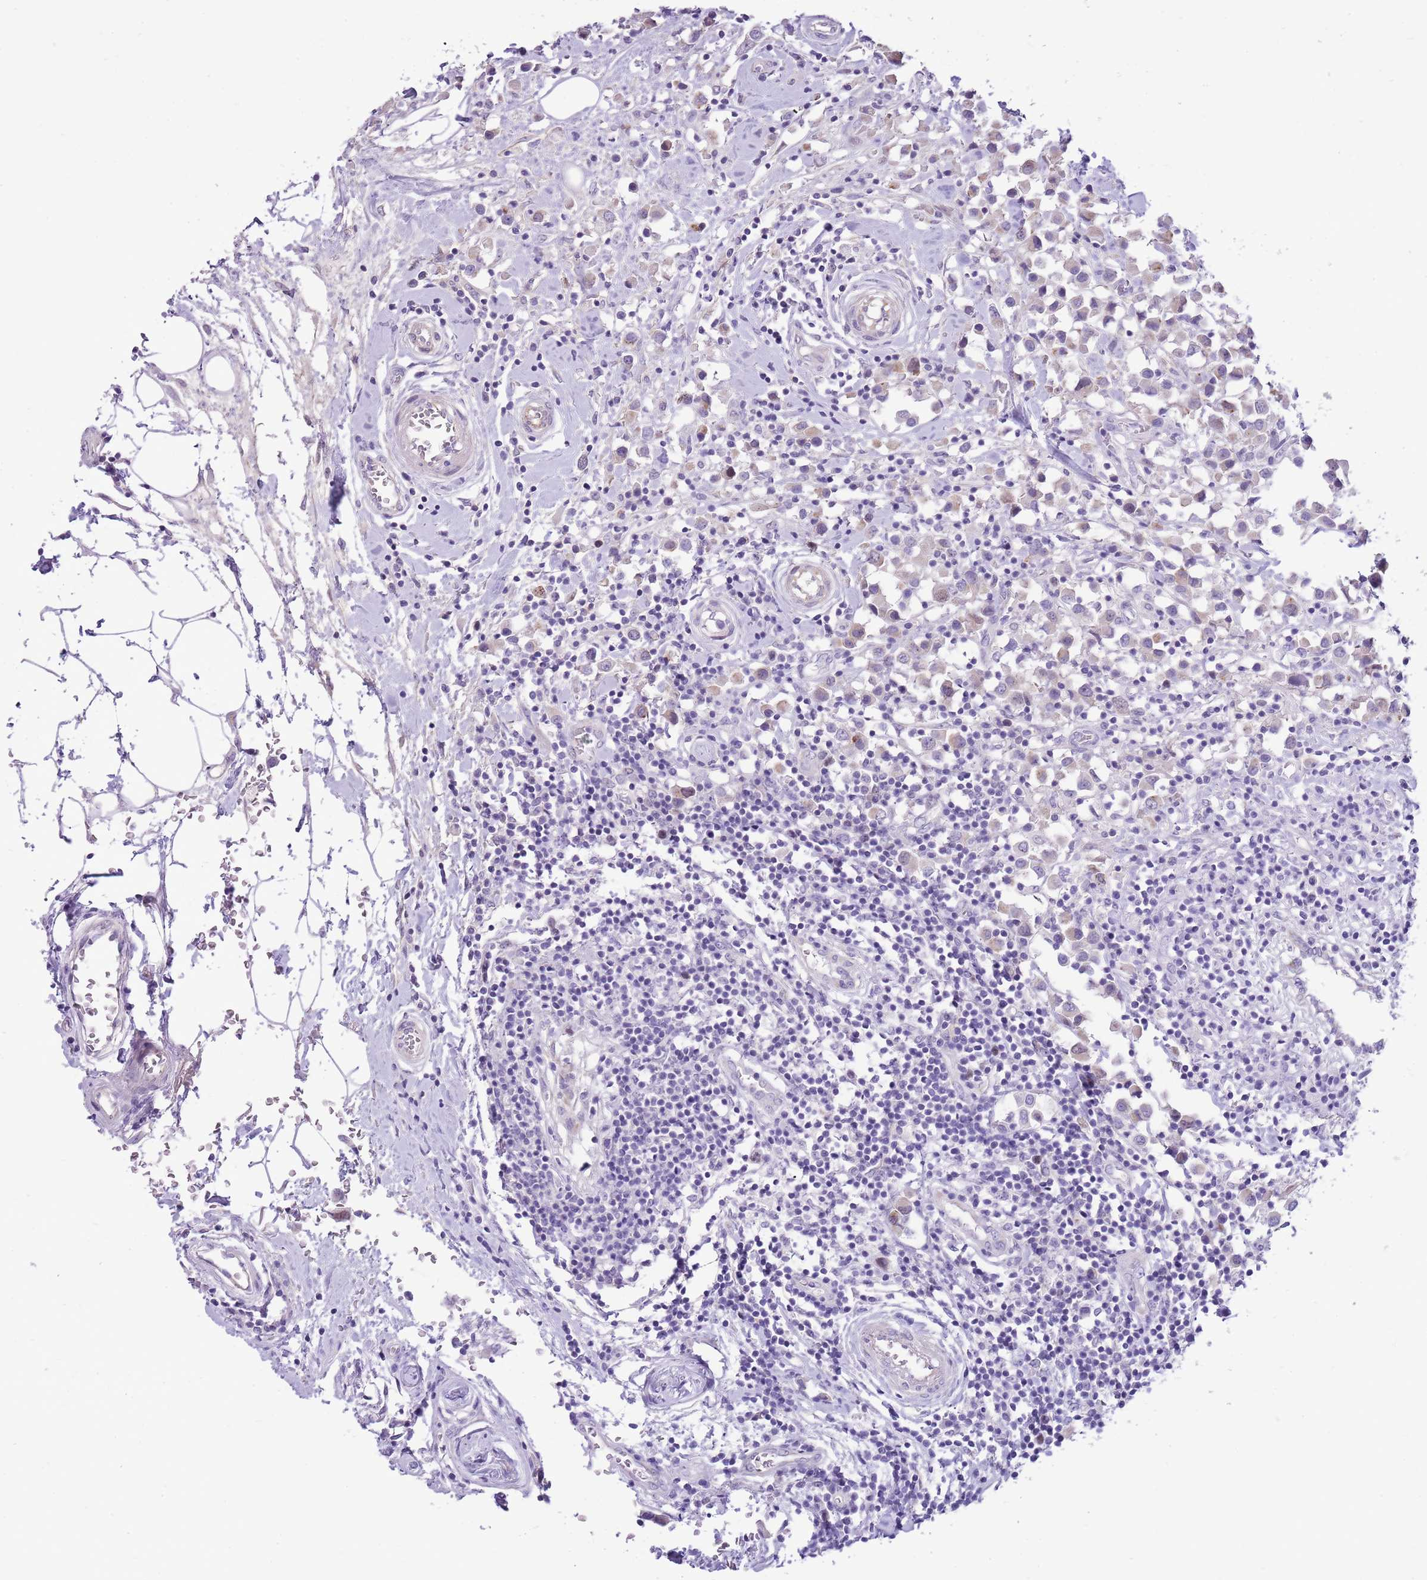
{"staining": {"intensity": "negative", "quantity": "none", "location": "none"}, "tissue": "breast cancer", "cell_type": "Tumor cells", "image_type": "cancer", "snomed": [{"axis": "morphology", "description": "Duct carcinoma"}, {"axis": "topography", "description": "Breast"}], "caption": "The image reveals no staining of tumor cells in intraductal carcinoma (breast).", "gene": "FBRSL1", "patient": {"sex": "female", "age": 61}}